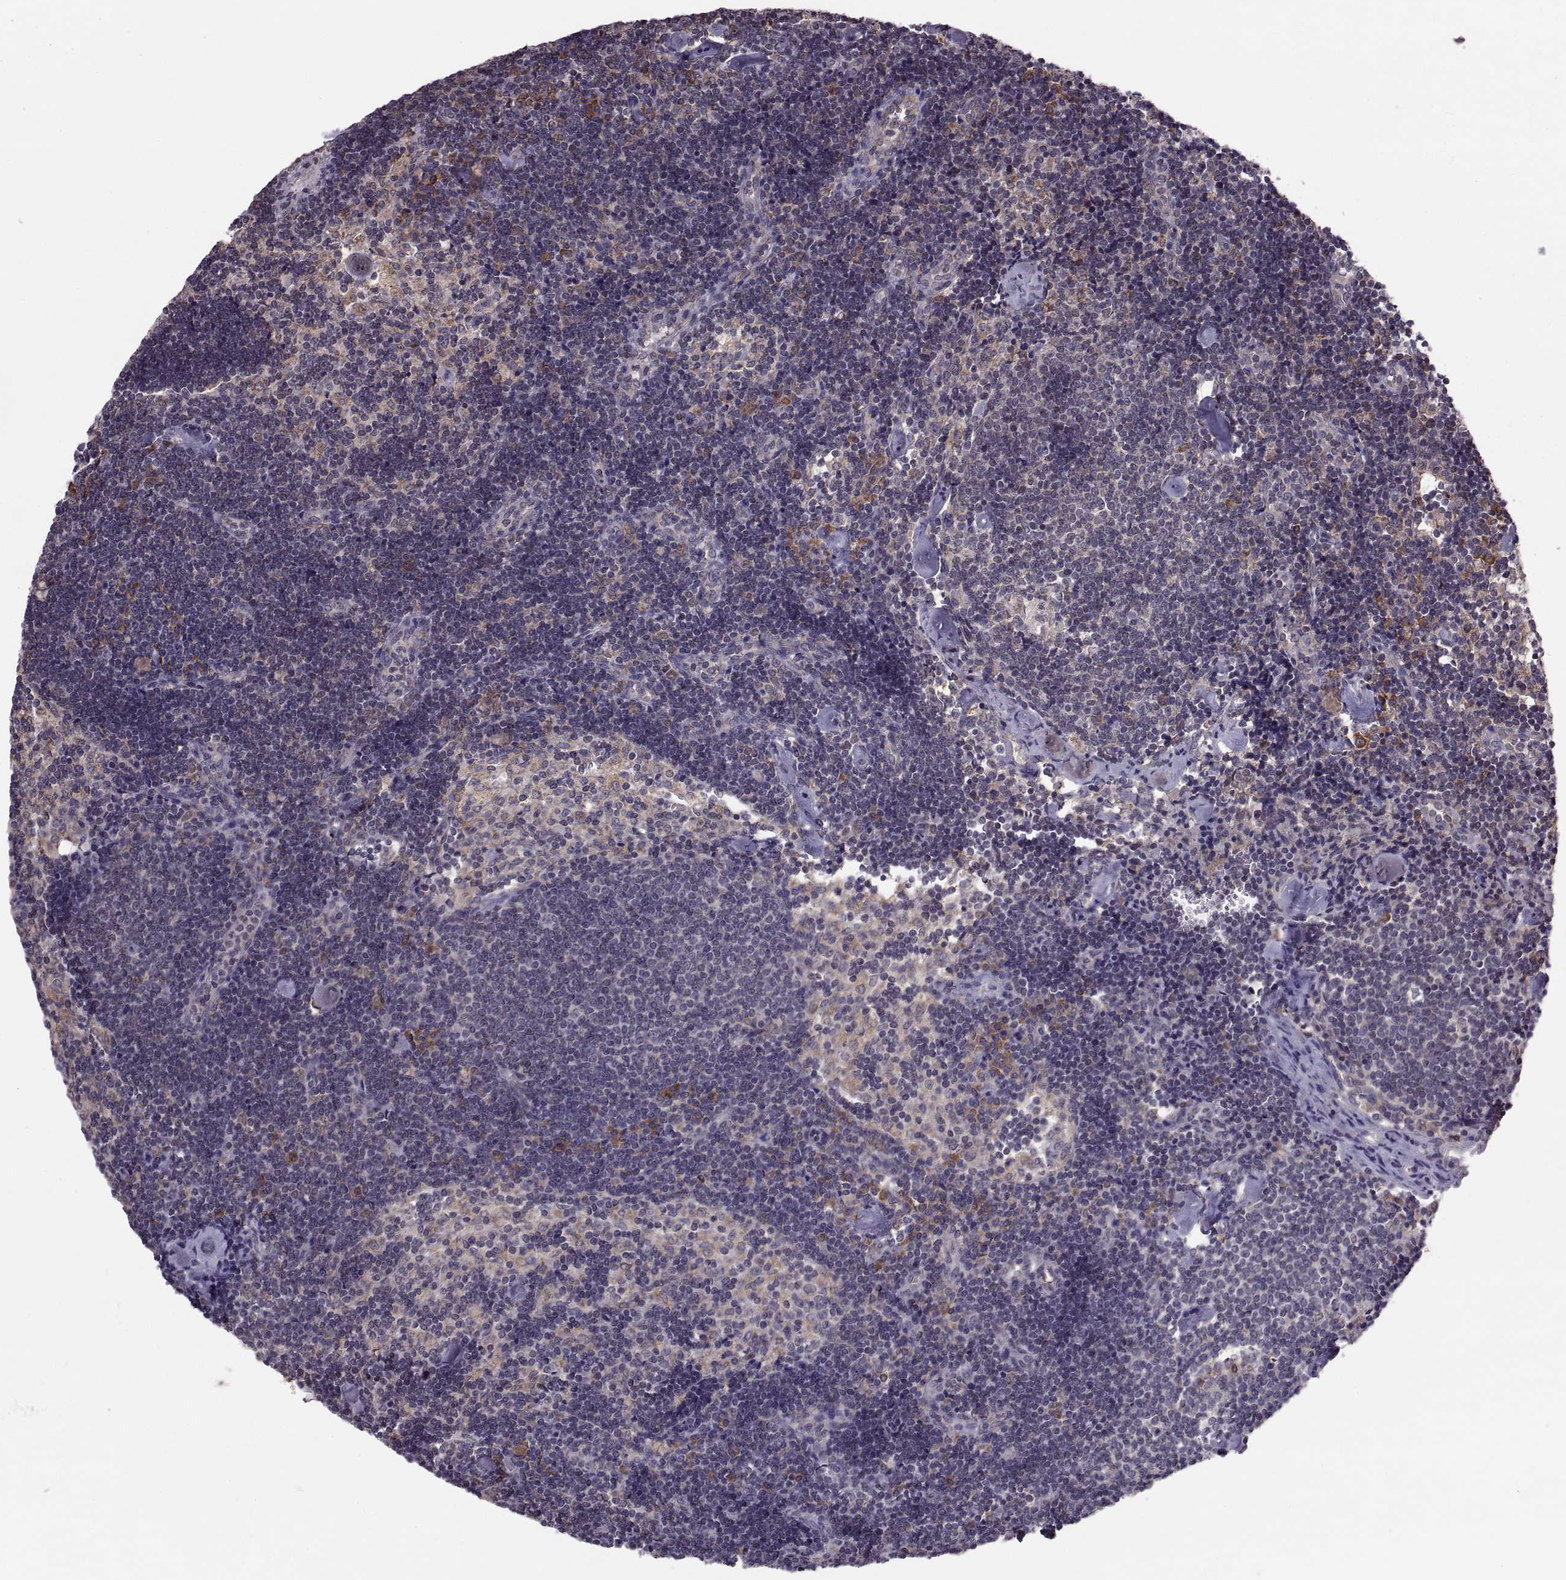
{"staining": {"intensity": "moderate", "quantity": "<25%", "location": "cytoplasmic/membranous"}, "tissue": "lymph node", "cell_type": "Germinal center cells", "image_type": "normal", "snomed": [{"axis": "morphology", "description": "Normal tissue, NOS"}, {"axis": "topography", "description": "Lymph node"}], "caption": "Protein staining displays moderate cytoplasmic/membranous staining in about <25% of germinal center cells in unremarkable lymph node. The protein of interest is stained brown, and the nuclei are stained in blue (DAB (3,3'-diaminobenzidine) IHC with brightfield microscopy, high magnification).", "gene": "PDIA3", "patient": {"sex": "female", "age": 42}}